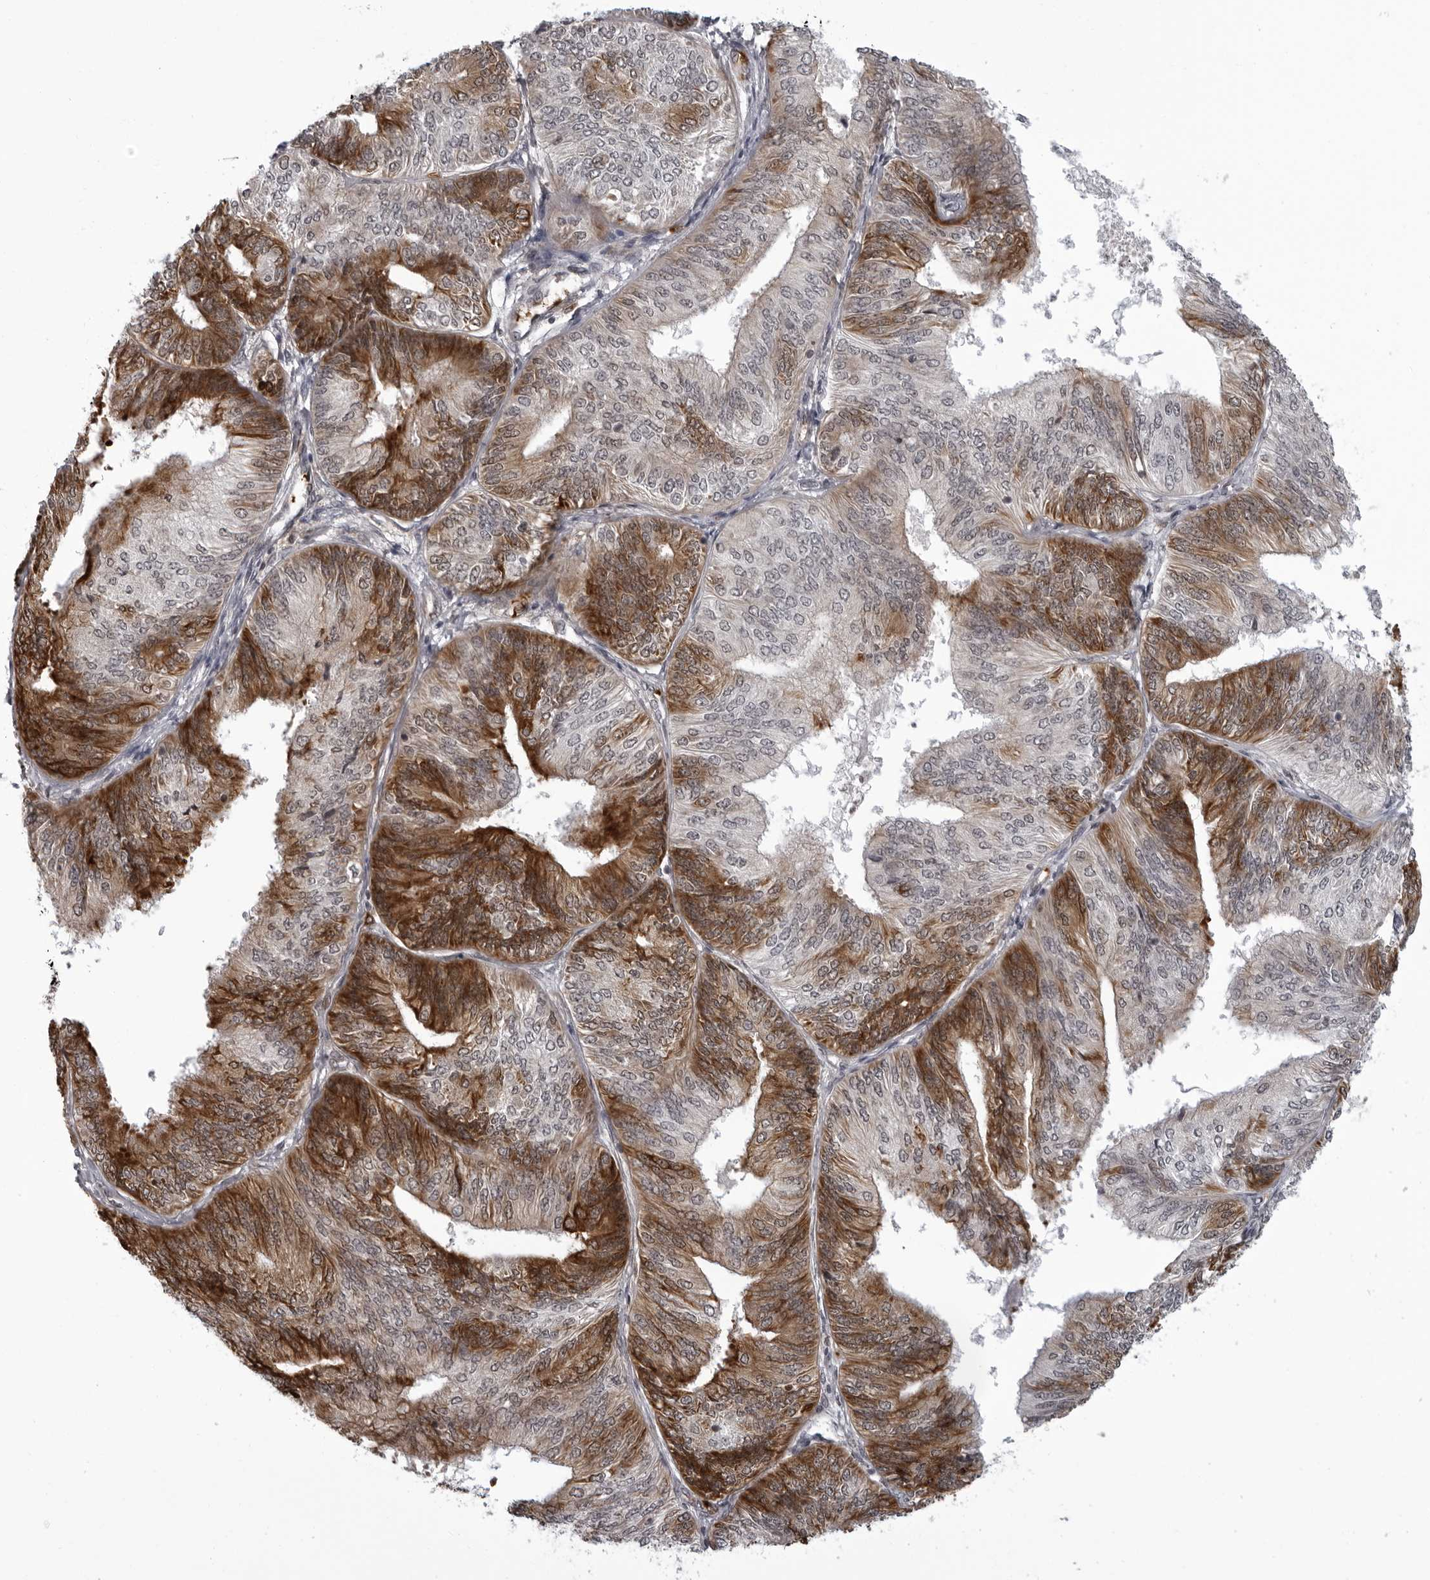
{"staining": {"intensity": "strong", "quantity": "25%-75%", "location": "cytoplasmic/membranous"}, "tissue": "endometrial cancer", "cell_type": "Tumor cells", "image_type": "cancer", "snomed": [{"axis": "morphology", "description": "Adenocarcinoma, NOS"}, {"axis": "topography", "description": "Endometrium"}], "caption": "Adenocarcinoma (endometrial) tissue displays strong cytoplasmic/membranous expression in about 25%-75% of tumor cells, visualized by immunohistochemistry.", "gene": "THOP1", "patient": {"sex": "female", "age": 58}}